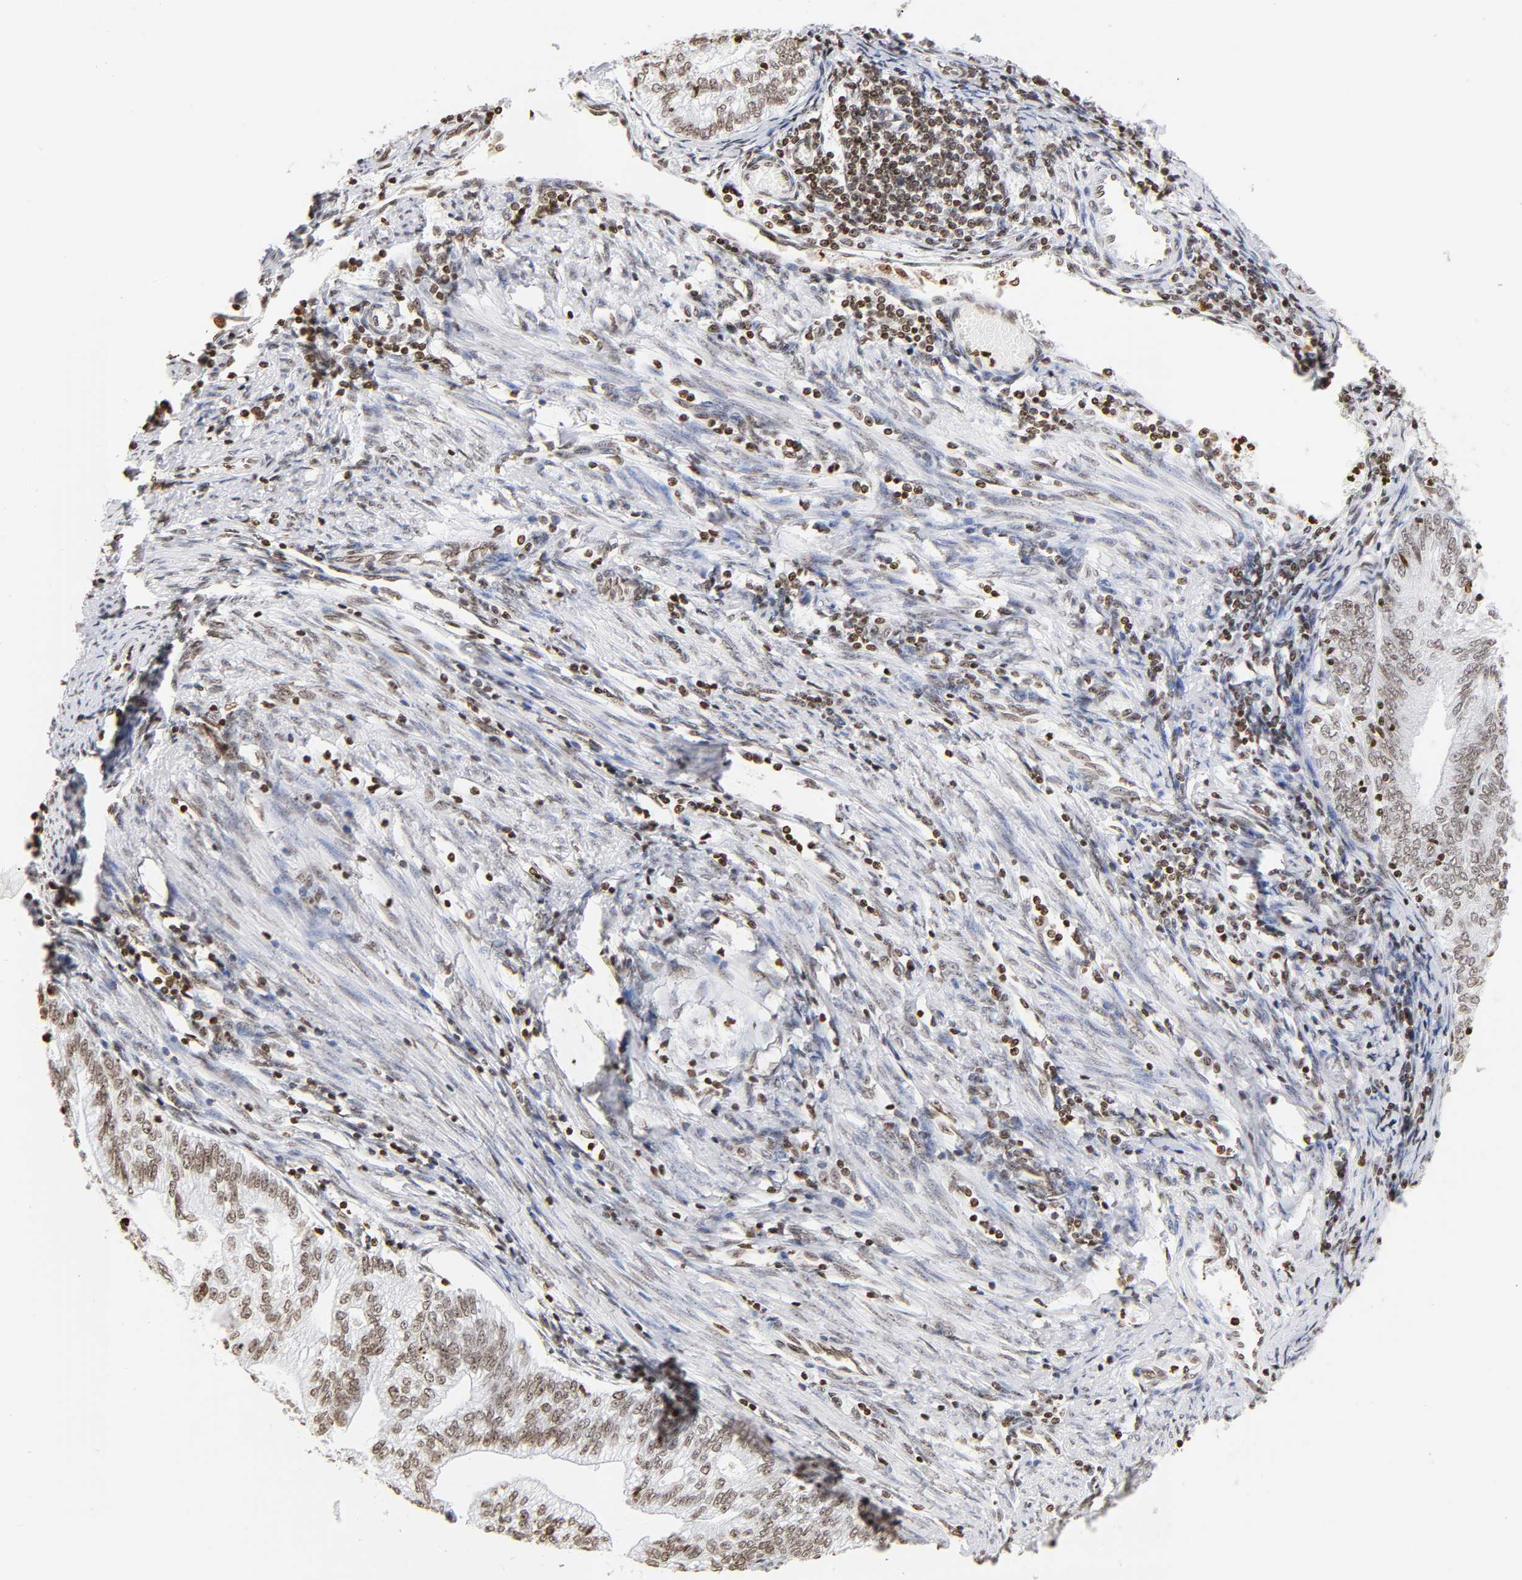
{"staining": {"intensity": "weak", "quantity": "25%-75%", "location": "nuclear"}, "tissue": "endometrial cancer", "cell_type": "Tumor cells", "image_type": "cancer", "snomed": [{"axis": "morphology", "description": "Adenocarcinoma, NOS"}, {"axis": "topography", "description": "Endometrium"}], "caption": "Endometrial cancer tissue exhibits weak nuclear positivity in about 25%-75% of tumor cells (Brightfield microscopy of DAB IHC at high magnification).", "gene": "H2AC12", "patient": {"sex": "female", "age": 69}}